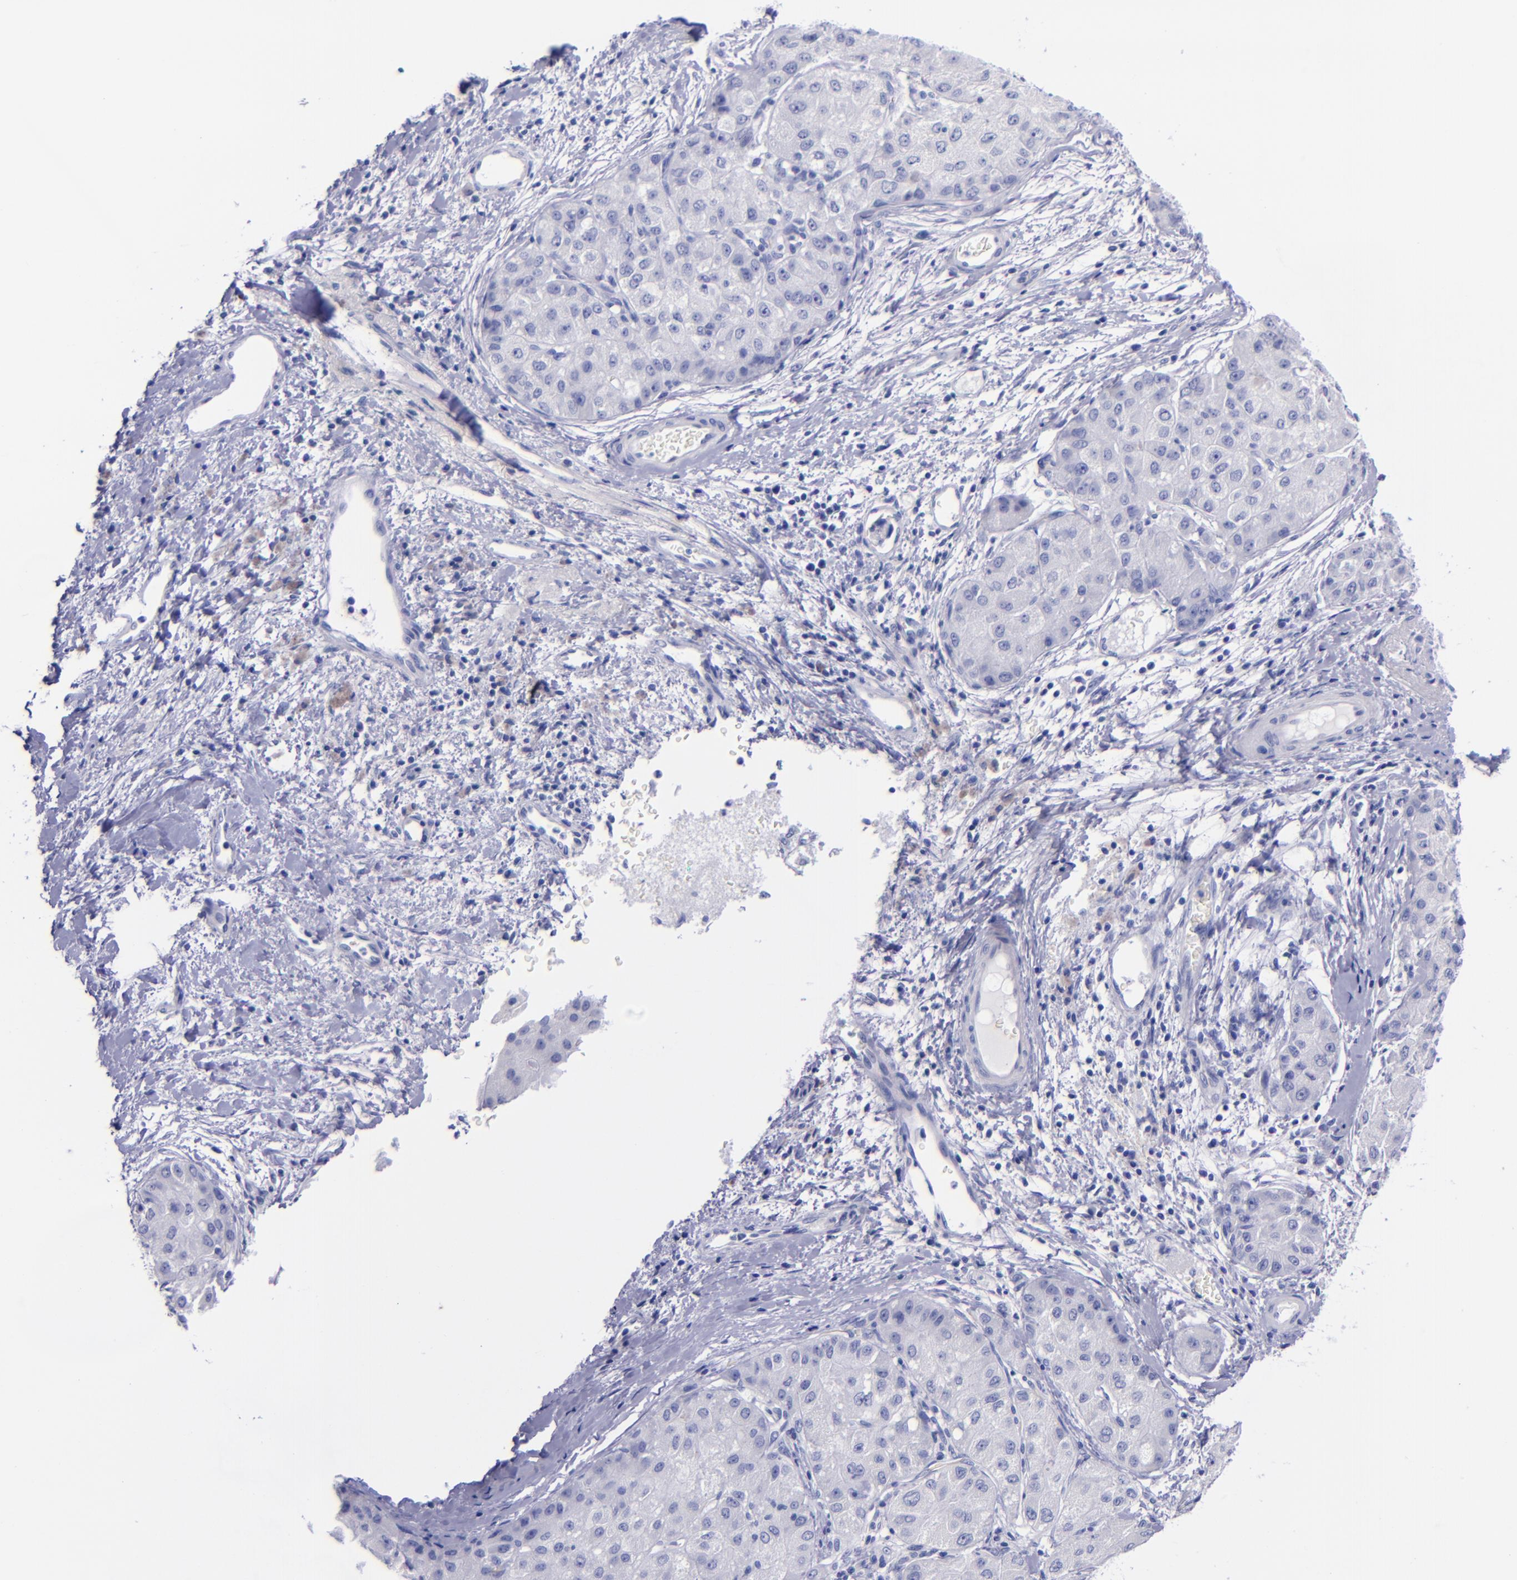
{"staining": {"intensity": "negative", "quantity": "none", "location": "none"}, "tissue": "liver cancer", "cell_type": "Tumor cells", "image_type": "cancer", "snomed": [{"axis": "morphology", "description": "Carcinoma, Hepatocellular, NOS"}, {"axis": "topography", "description": "Liver"}], "caption": "Immunohistochemical staining of liver cancer shows no significant expression in tumor cells.", "gene": "SV2A", "patient": {"sex": "male", "age": 80}}